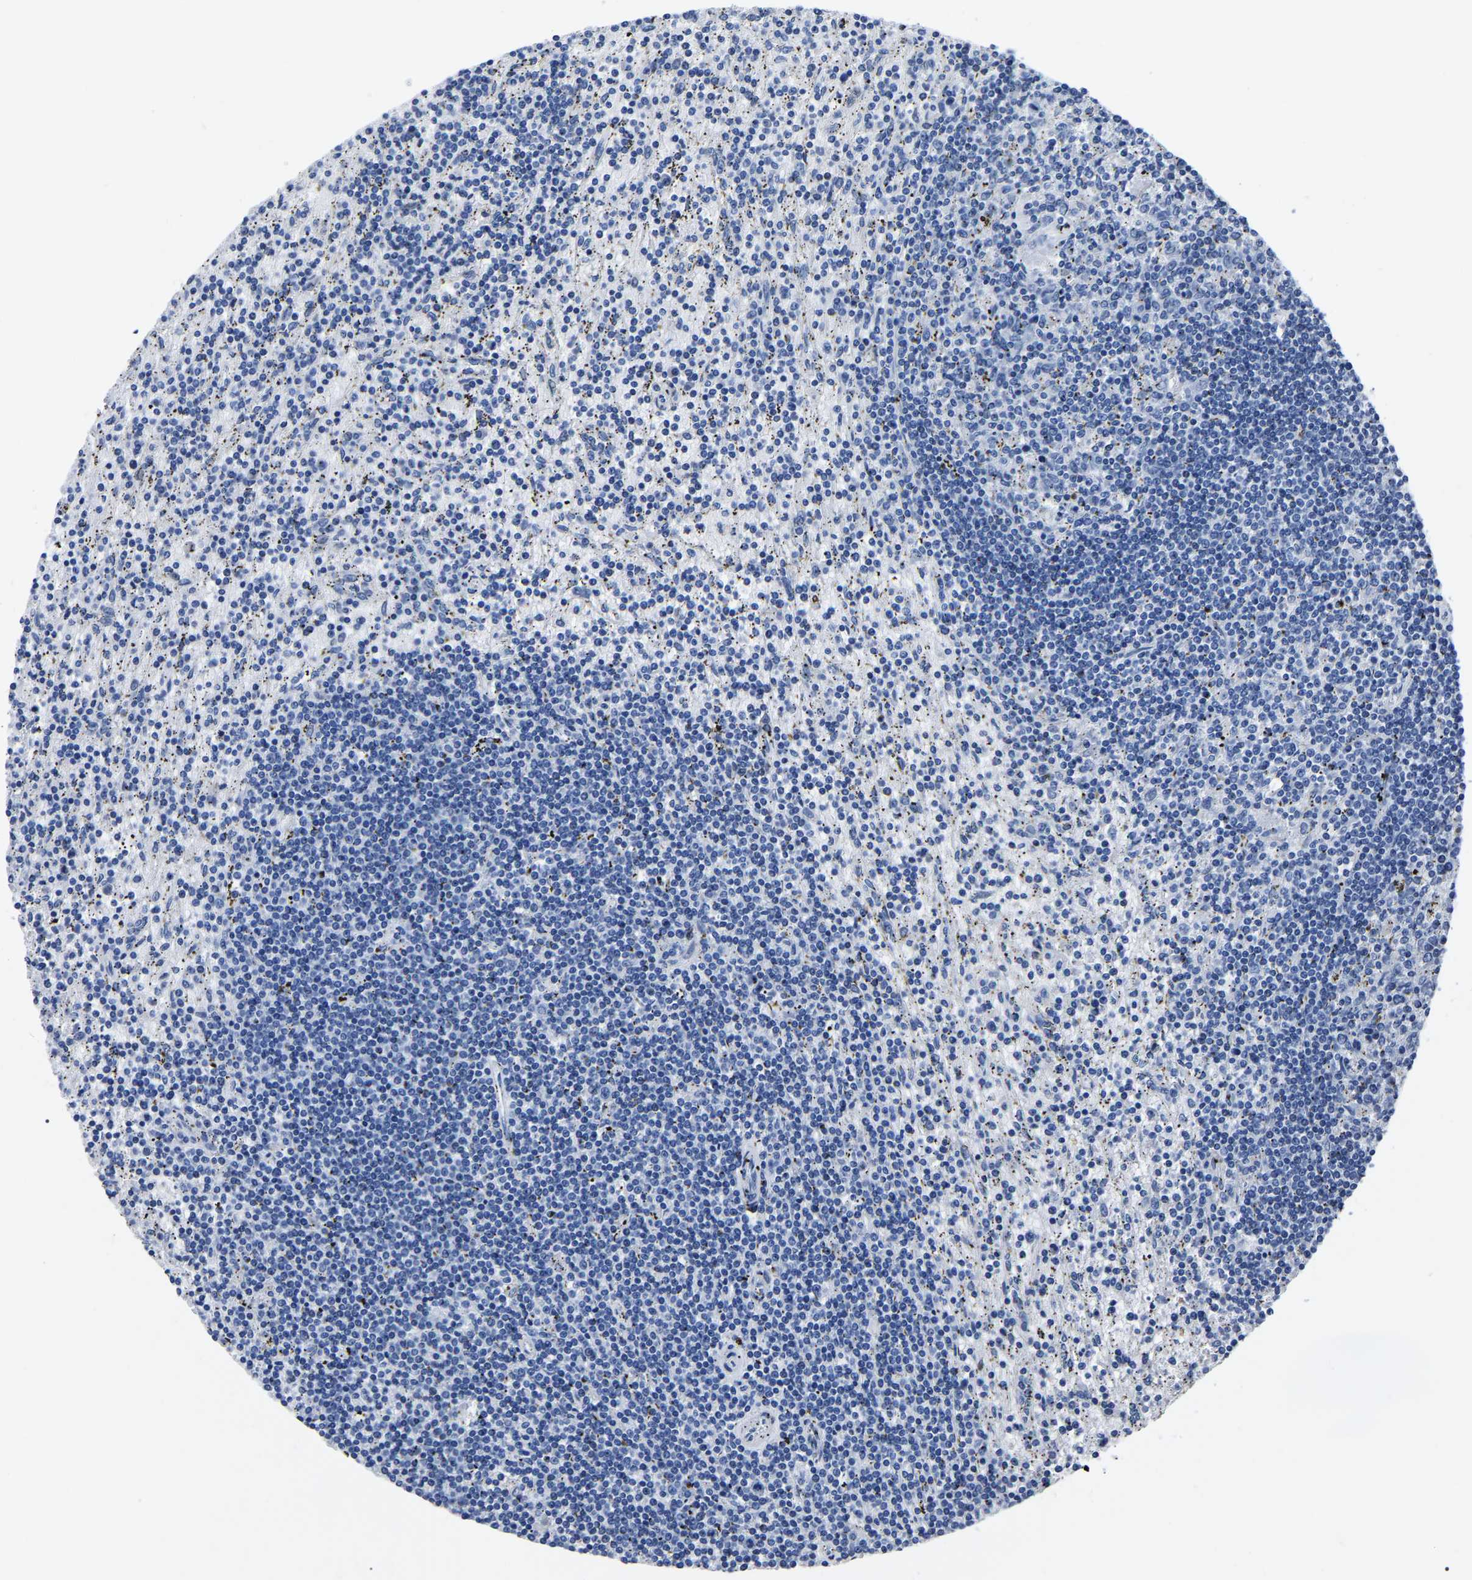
{"staining": {"intensity": "negative", "quantity": "none", "location": "none"}, "tissue": "lymphoma", "cell_type": "Tumor cells", "image_type": "cancer", "snomed": [{"axis": "morphology", "description": "Malignant lymphoma, non-Hodgkin's type, Low grade"}, {"axis": "topography", "description": "Spleen"}], "caption": "Immunohistochemistry photomicrograph of neoplastic tissue: human low-grade malignant lymphoma, non-Hodgkin's type stained with DAB exhibits no significant protein positivity in tumor cells.", "gene": "MOV10L1", "patient": {"sex": "male", "age": 76}}